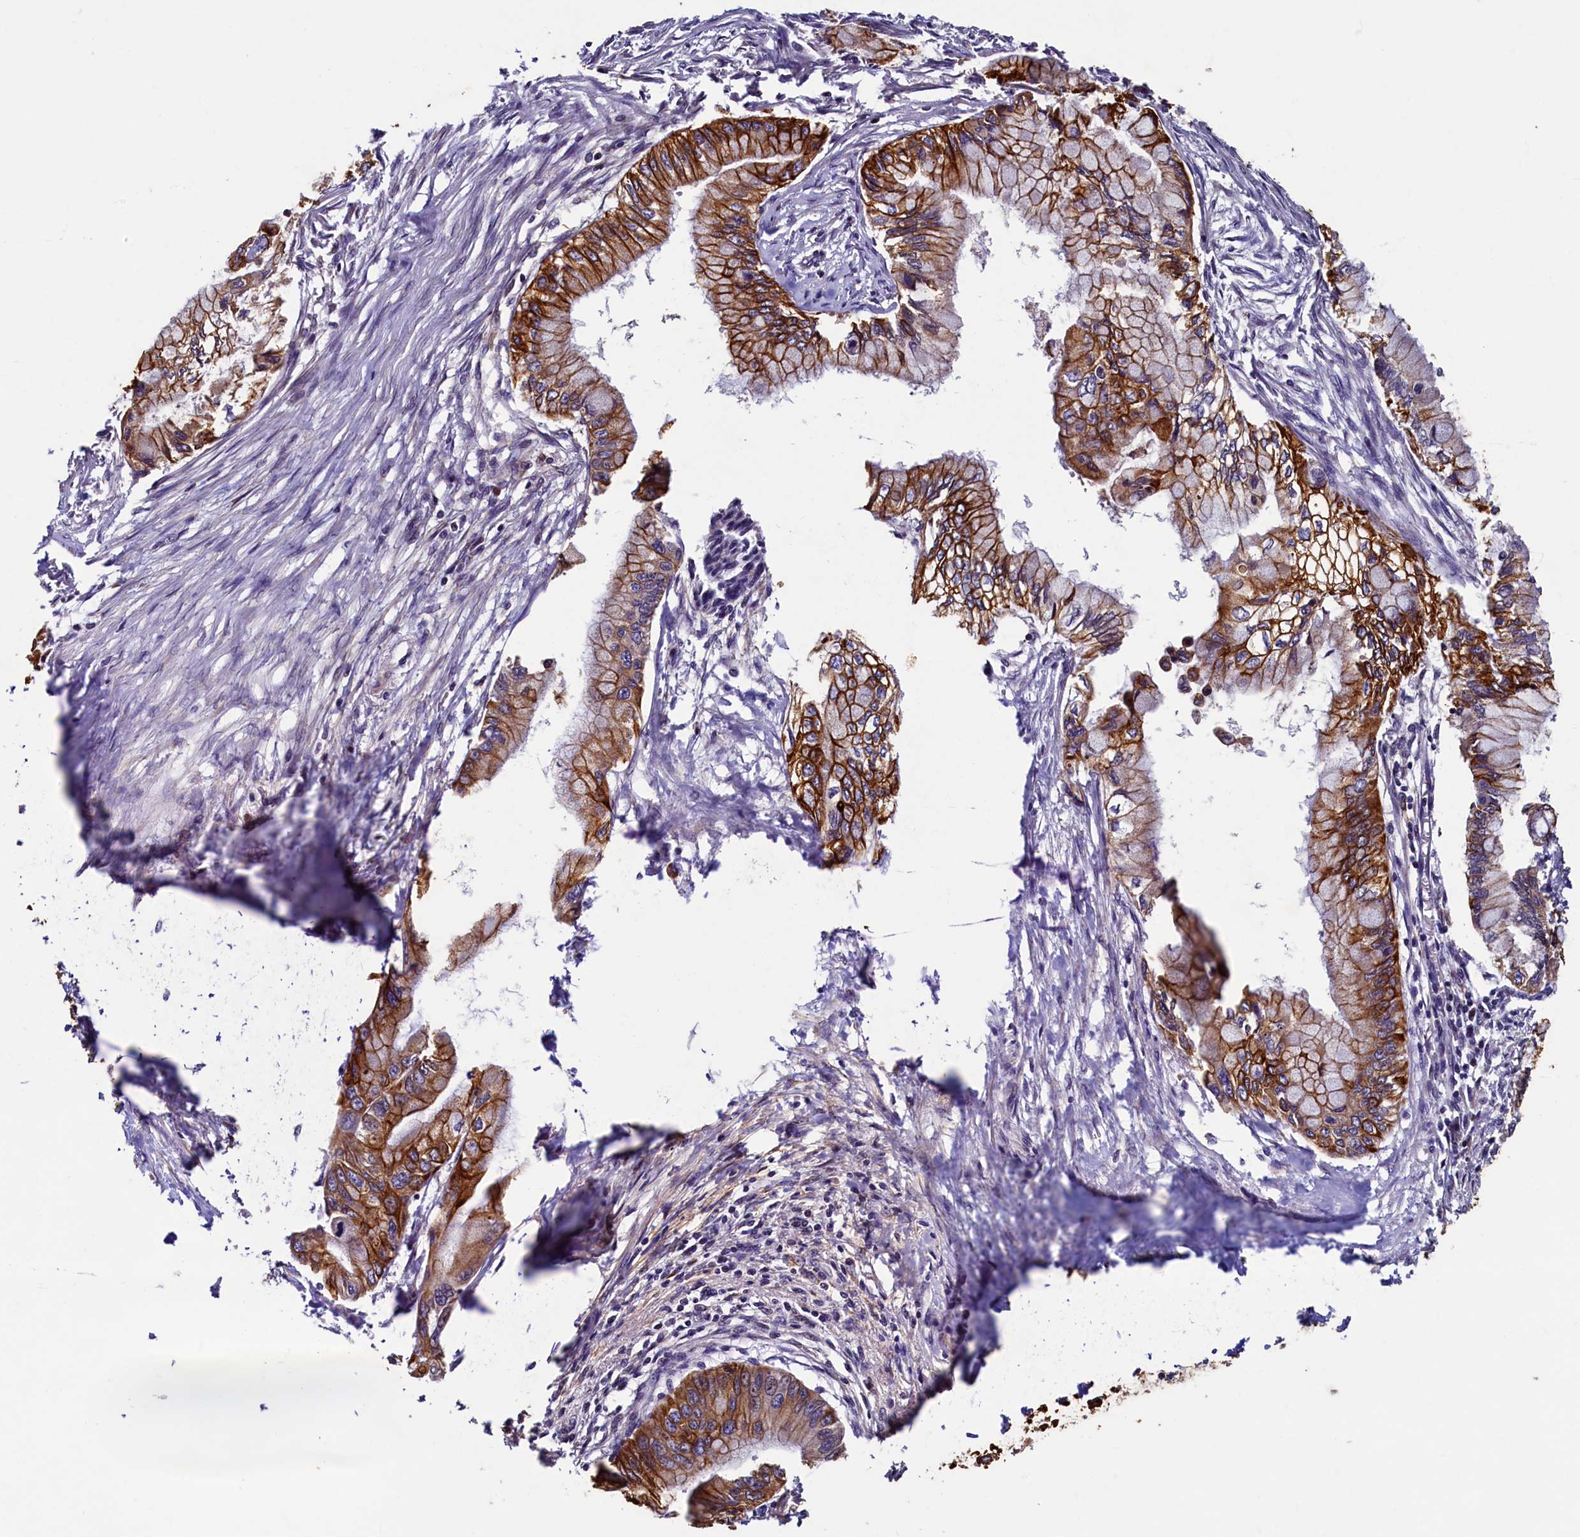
{"staining": {"intensity": "strong", "quantity": ">75%", "location": "cytoplasmic/membranous"}, "tissue": "pancreatic cancer", "cell_type": "Tumor cells", "image_type": "cancer", "snomed": [{"axis": "morphology", "description": "Adenocarcinoma, NOS"}, {"axis": "topography", "description": "Pancreas"}], "caption": "Pancreatic adenocarcinoma stained with immunohistochemistry (IHC) displays strong cytoplasmic/membranous staining in about >75% of tumor cells.", "gene": "NCKAP5L", "patient": {"sex": "male", "age": 48}}